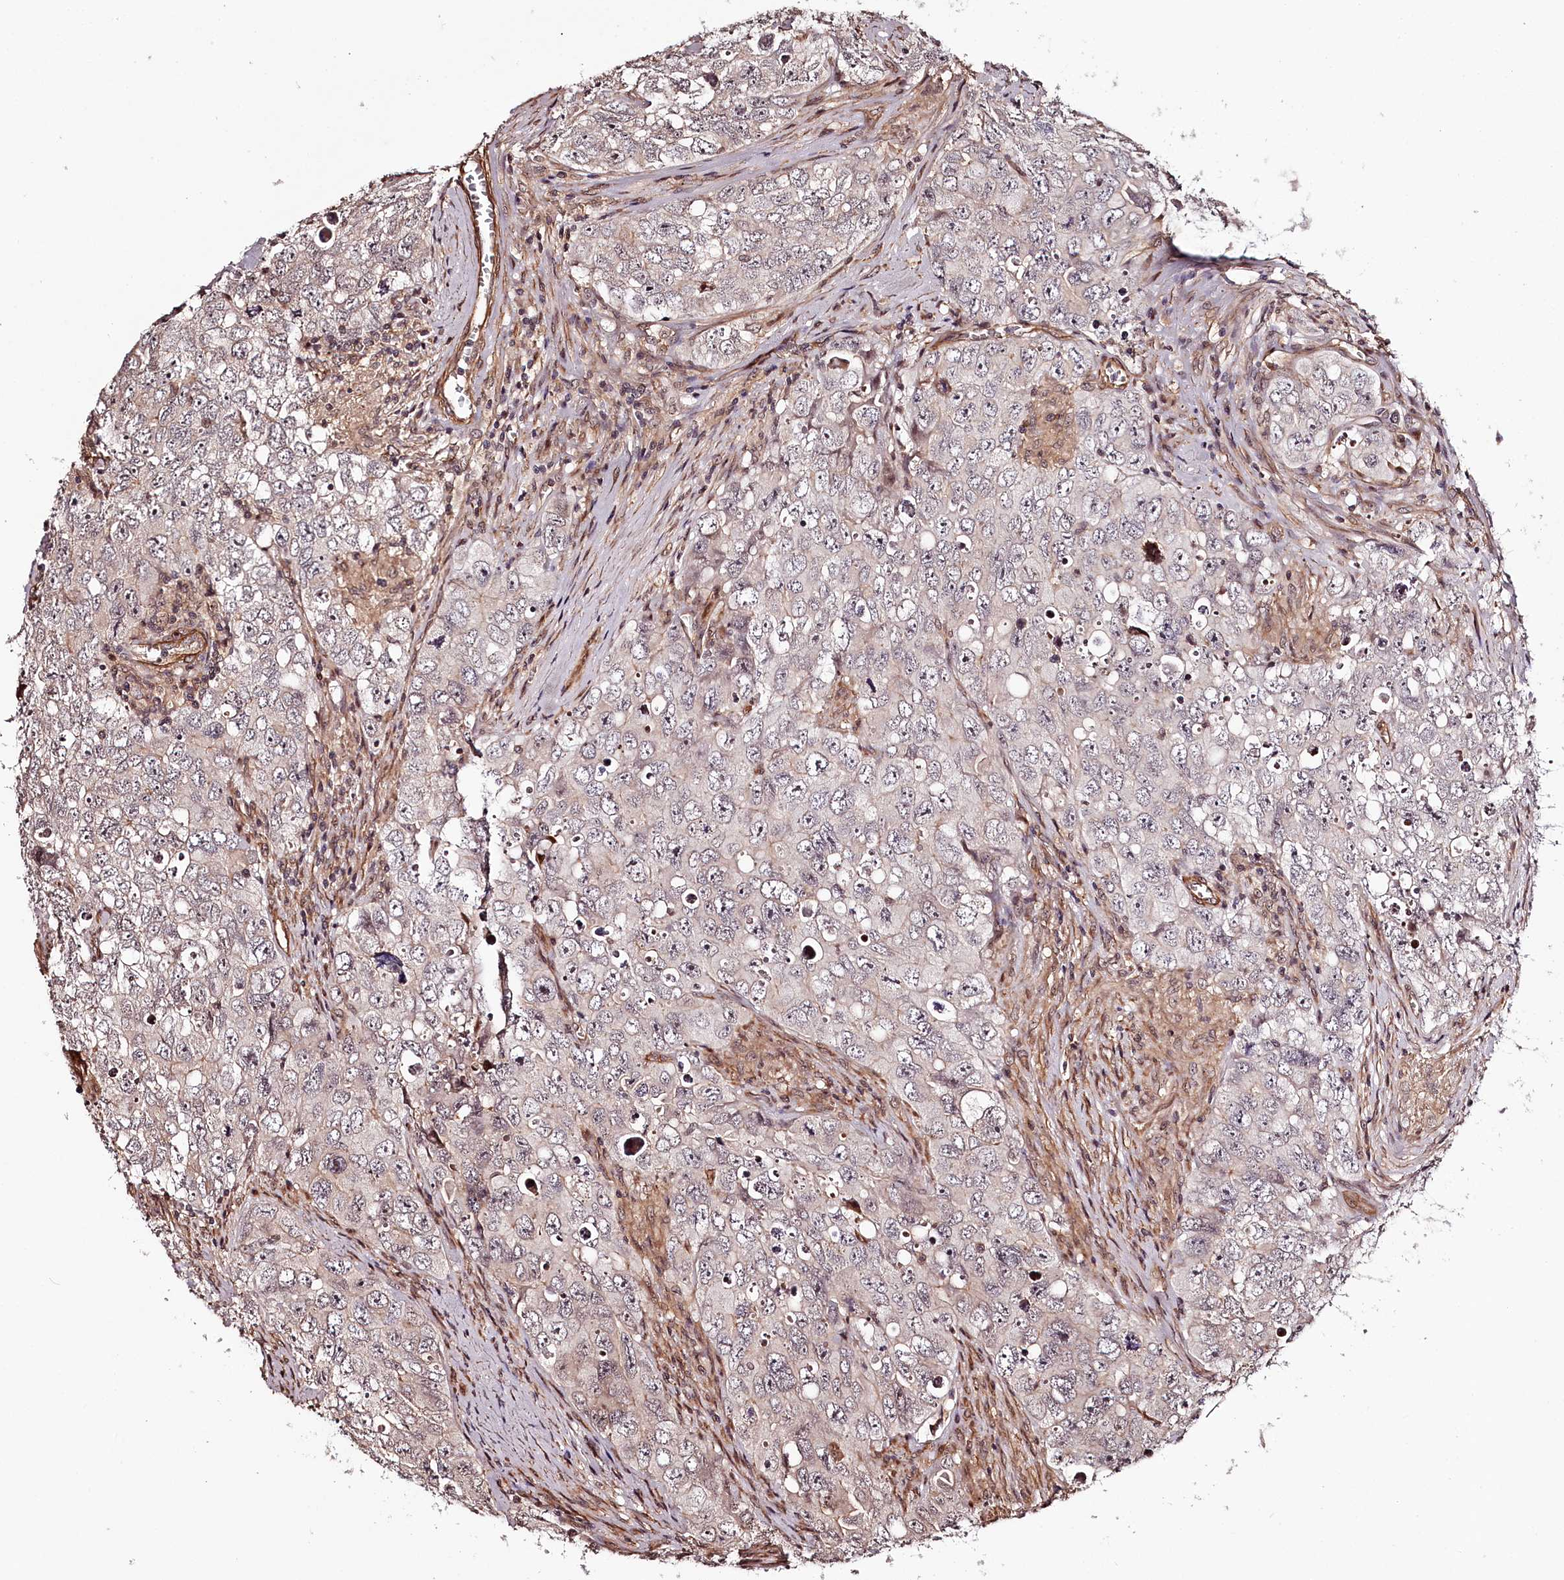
{"staining": {"intensity": "weak", "quantity": "<25%", "location": "cytoplasmic/membranous"}, "tissue": "testis cancer", "cell_type": "Tumor cells", "image_type": "cancer", "snomed": [{"axis": "morphology", "description": "Seminoma, NOS"}, {"axis": "morphology", "description": "Carcinoma, Embryonal, NOS"}, {"axis": "topography", "description": "Testis"}], "caption": "Image shows no significant protein positivity in tumor cells of testis embryonal carcinoma.", "gene": "TTC33", "patient": {"sex": "male", "age": 43}}